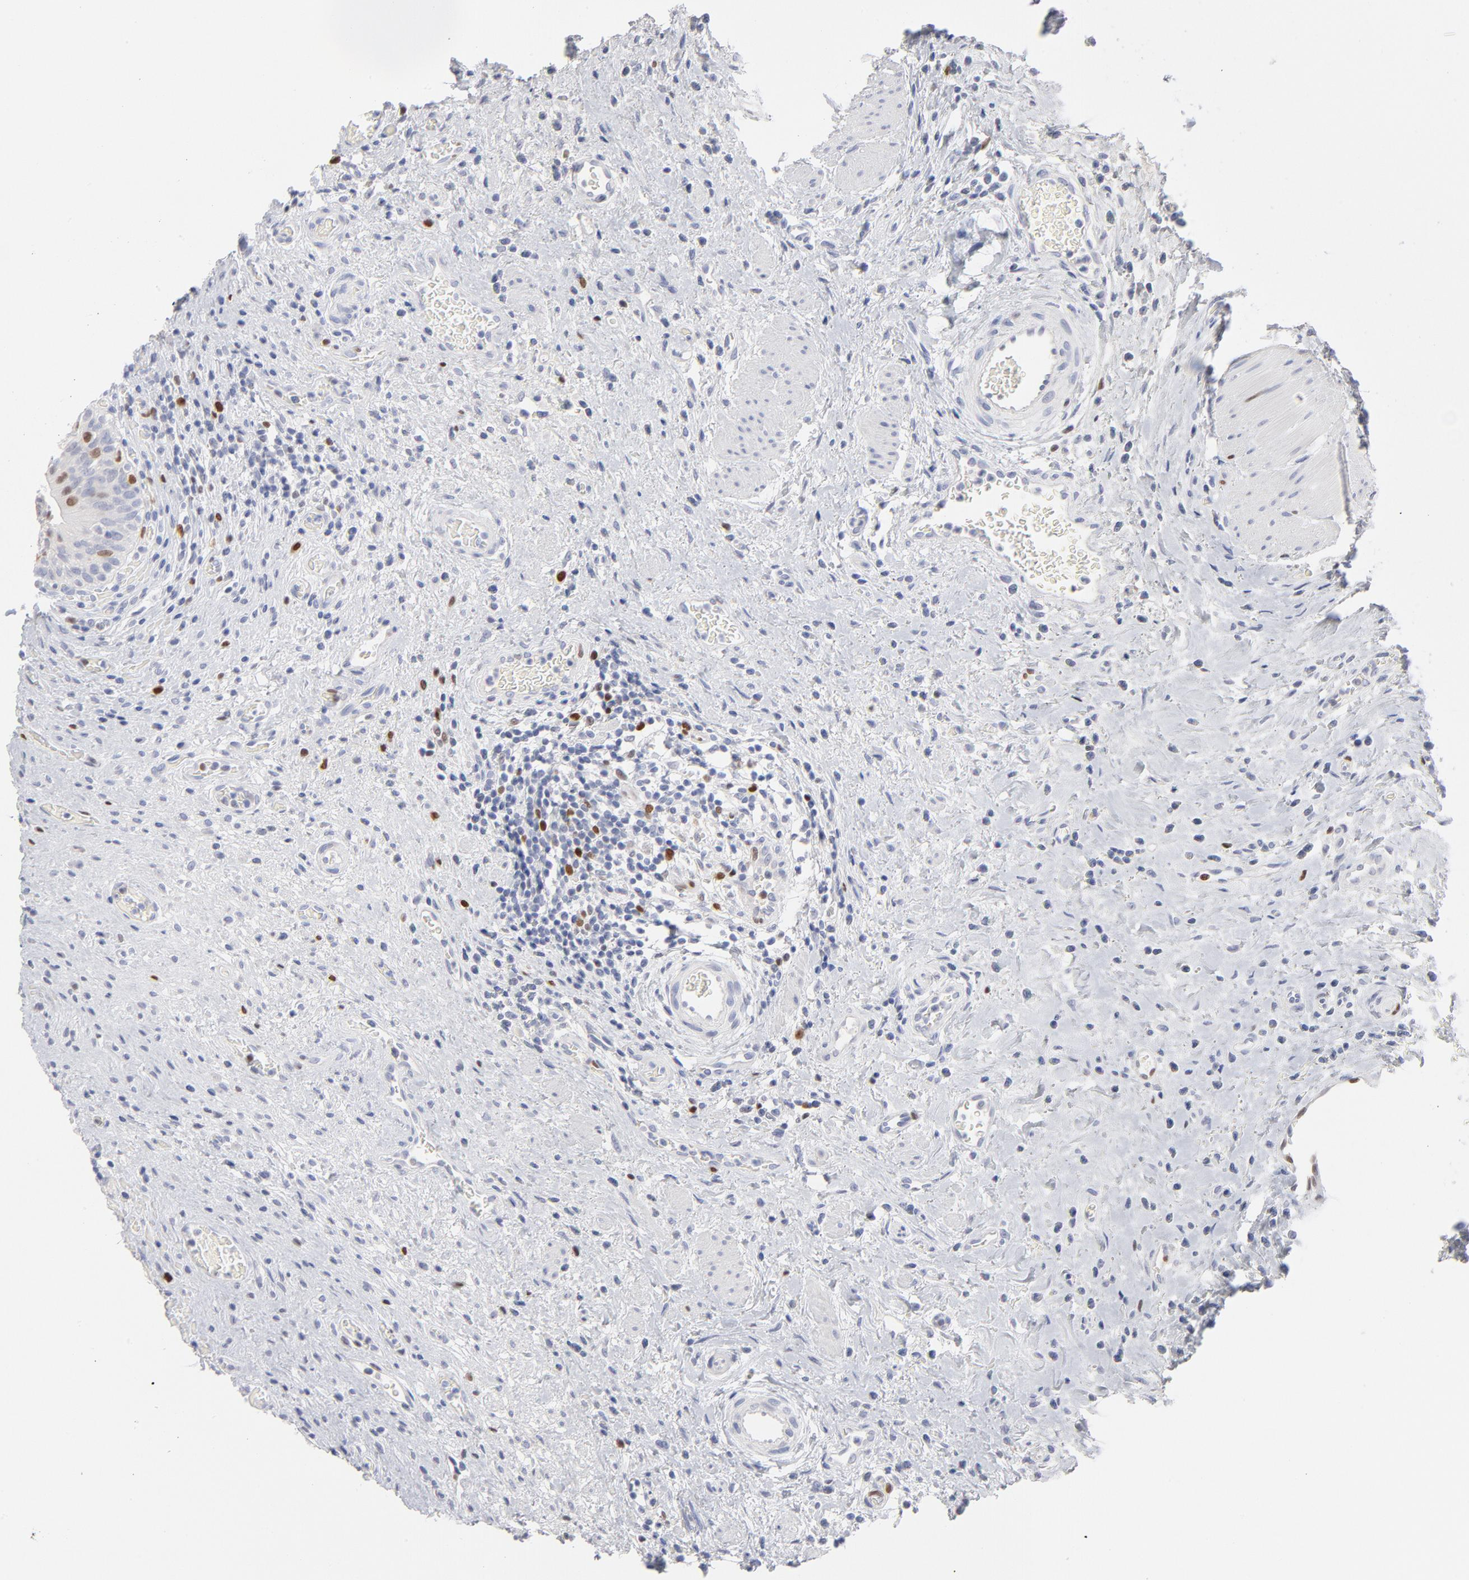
{"staining": {"intensity": "strong", "quantity": "<25%", "location": "nuclear"}, "tissue": "urinary bladder", "cell_type": "Urothelial cells", "image_type": "normal", "snomed": [{"axis": "morphology", "description": "Normal tissue, NOS"}, {"axis": "morphology", "description": "Urothelial carcinoma, High grade"}, {"axis": "topography", "description": "Urinary bladder"}], "caption": "Immunohistochemical staining of normal urinary bladder demonstrates strong nuclear protein positivity in about <25% of urothelial cells.", "gene": "MCM7", "patient": {"sex": "male", "age": 51}}